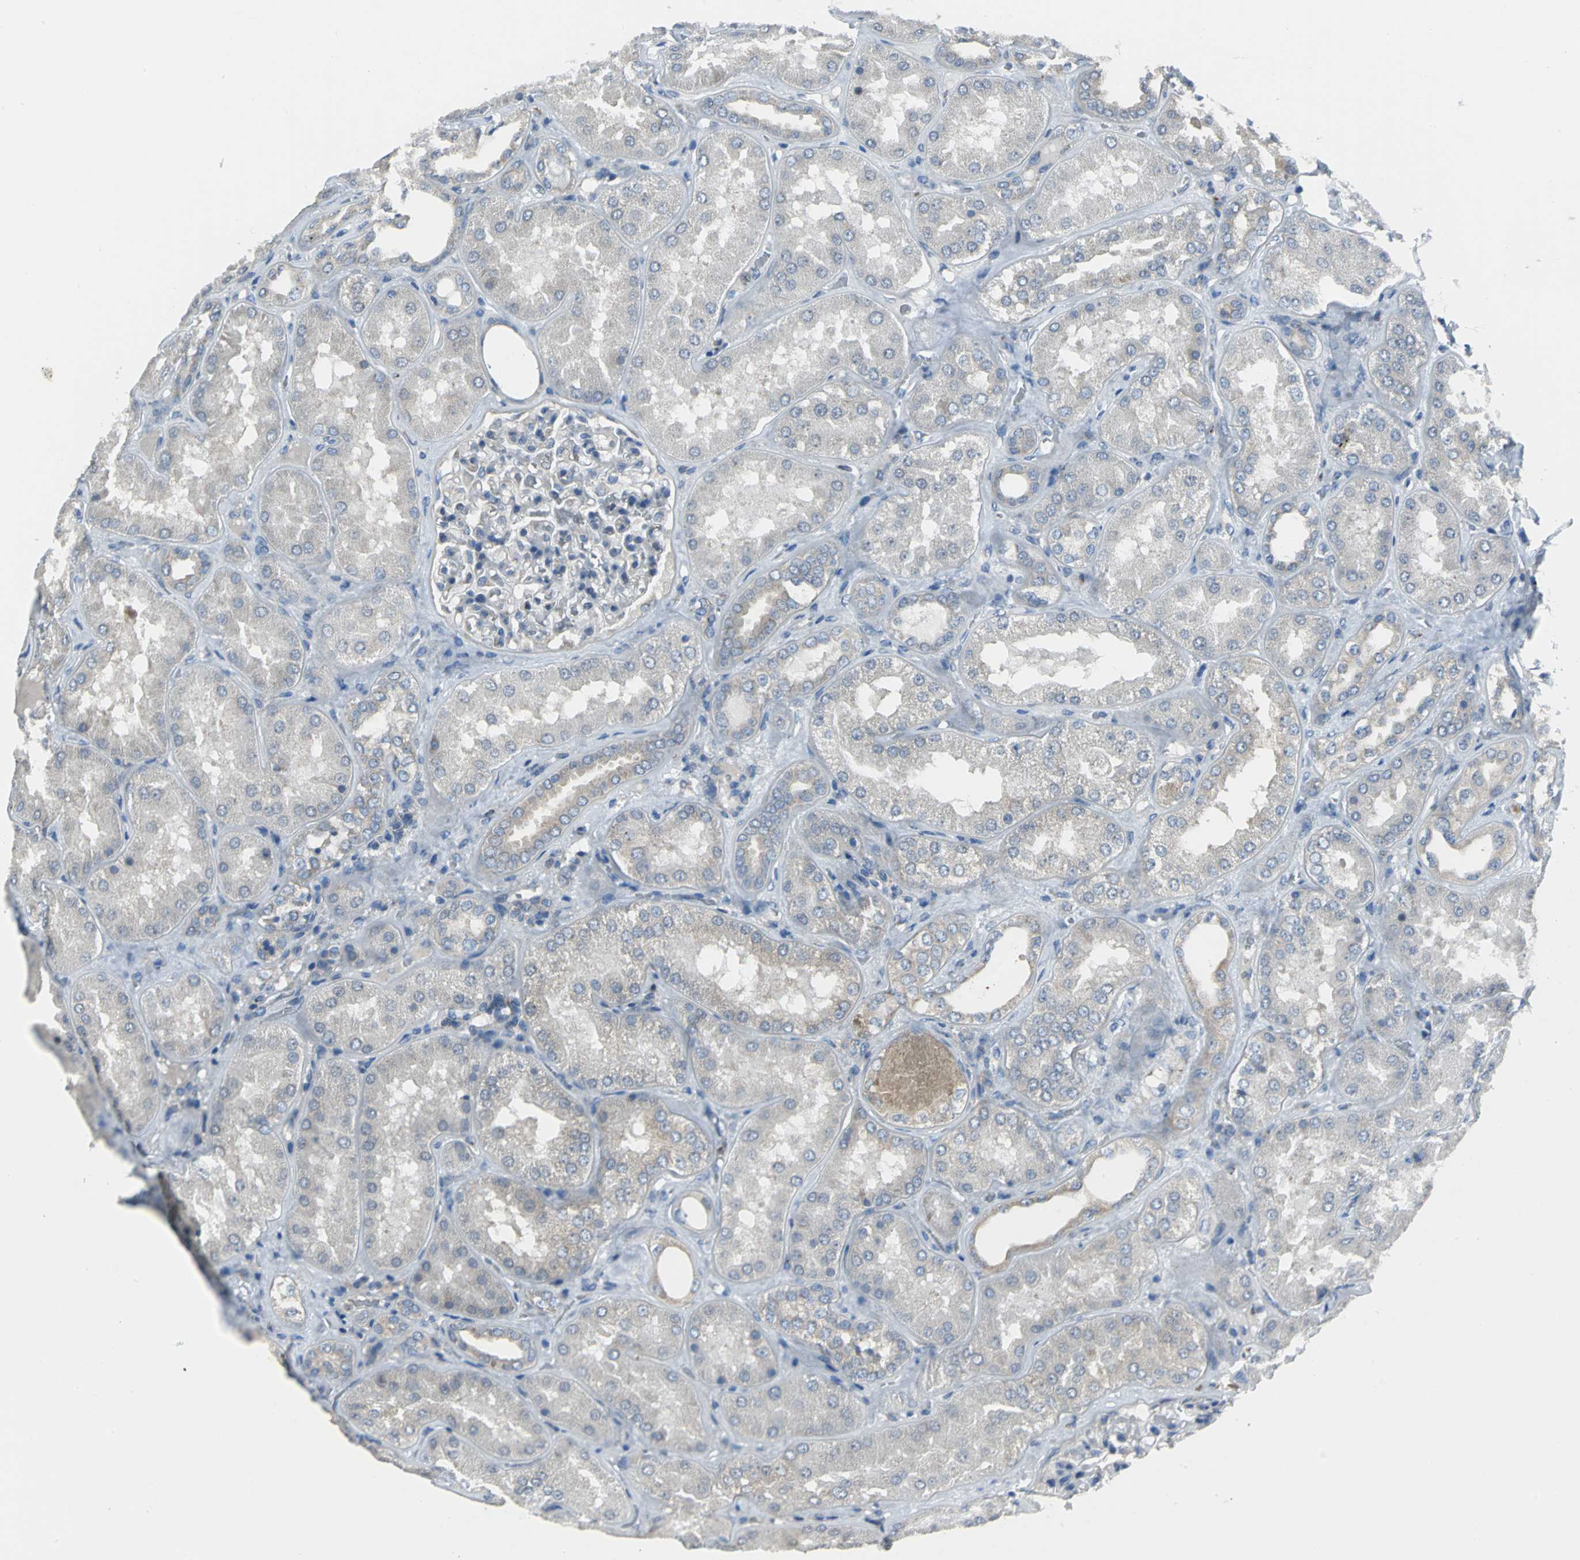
{"staining": {"intensity": "negative", "quantity": "none", "location": "none"}, "tissue": "kidney", "cell_type": "Cells in glomeruli", "image_type": "normal", "snomed": [{"axis": "morphology", "description": "Normal tissue, NOS"}, {"axis": "topography", "description": "Kidney"}], "caption": "Cells in glomeruli show no significant positivity in normal kidney. (Immunohistochemistry, brightfield microscopy, high magnification).", "gene": "EIF5A", "patient": {"sex": "female", "age": 56}}